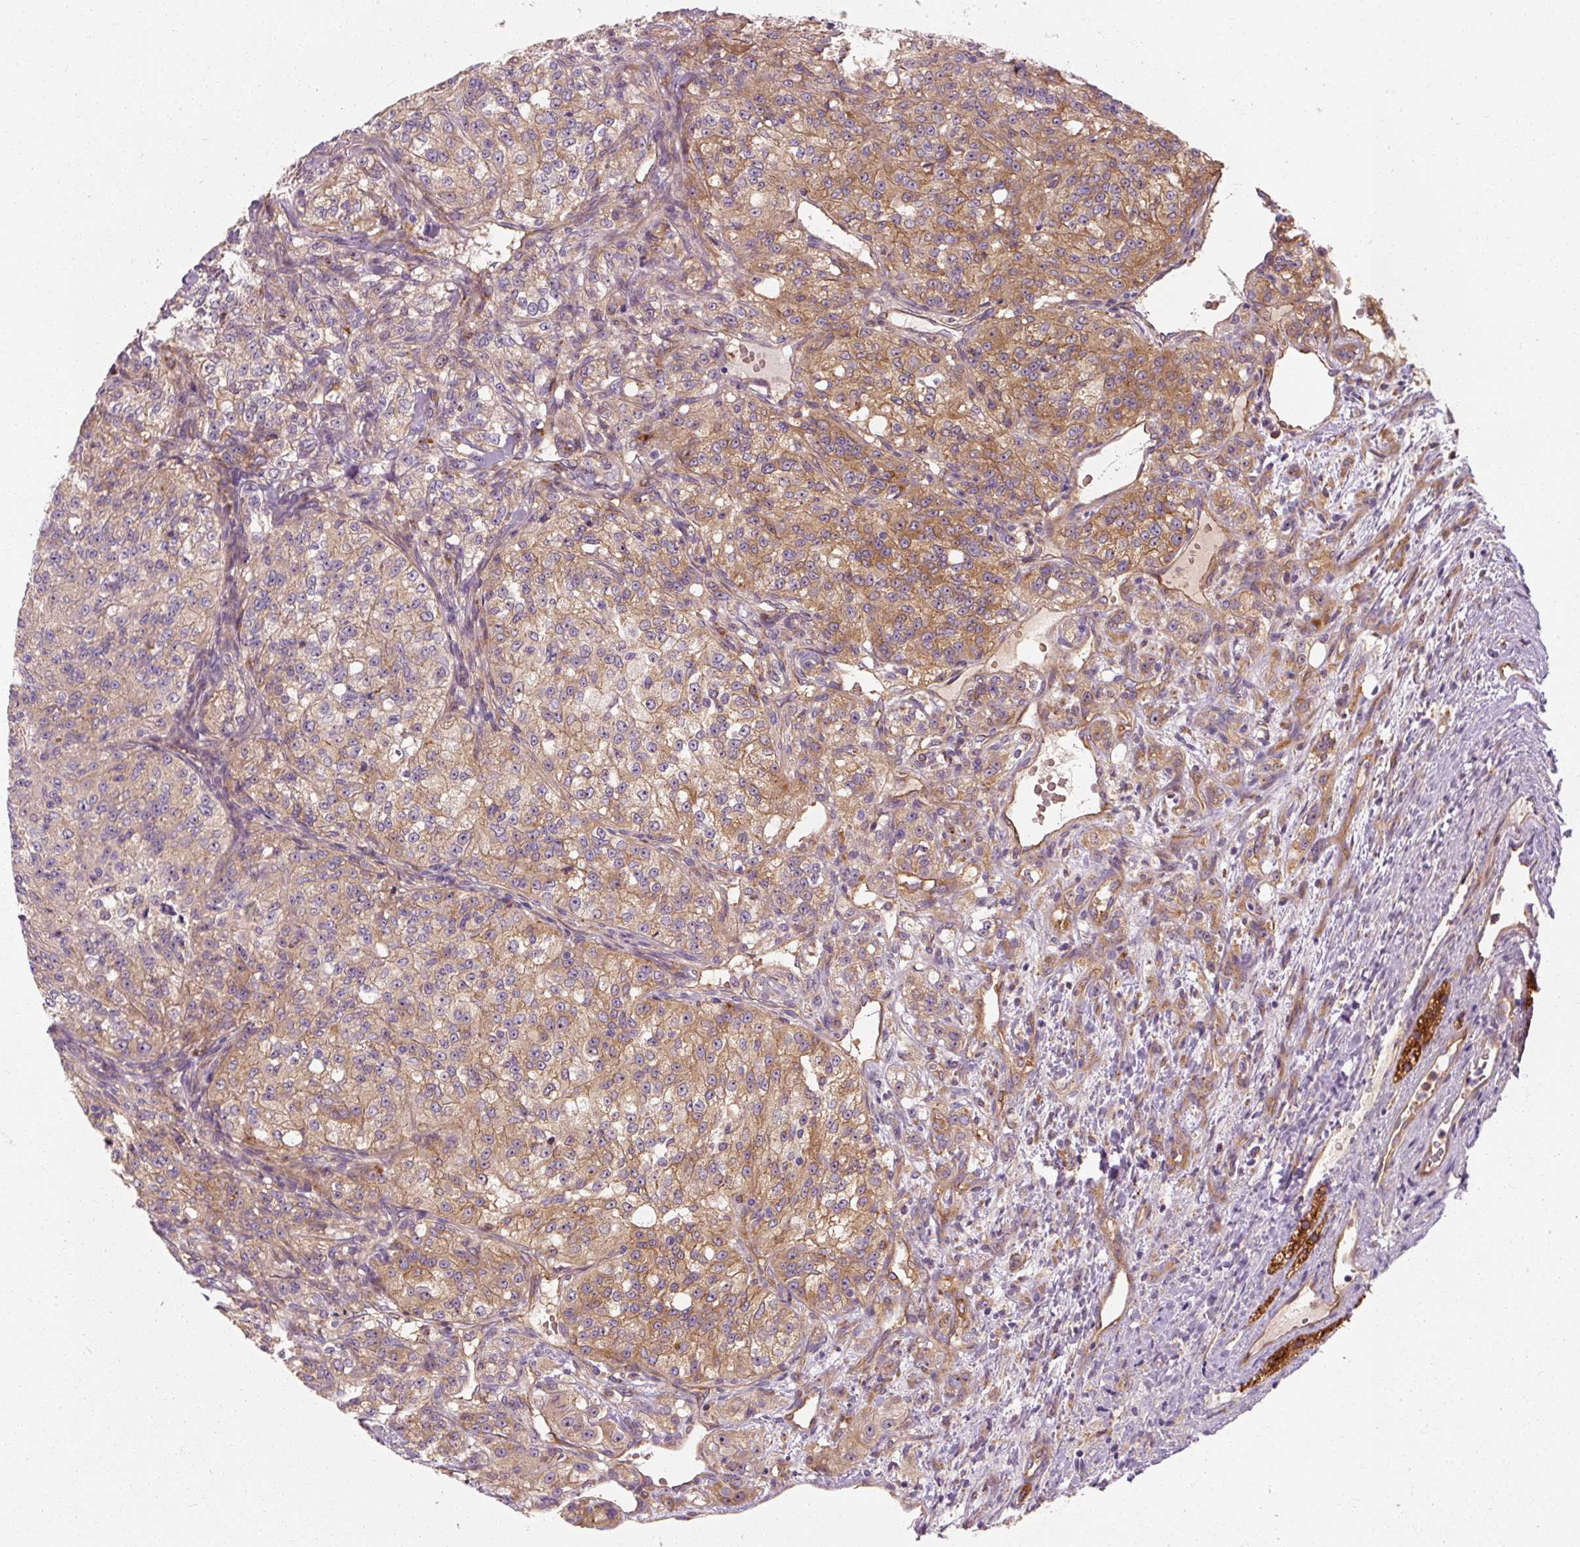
{"staining": {"intensity": "moderate", "quantity": "25%-75%", "location": "cytoplasmic/membranous"}, "tissue": "renal cancer", "cell_type": "Tumor cells", "image_type": "cancer", "snomed": [{"axis": "morphology", "description": "Adenocarcinoma, NOS"}, {"axis": "topography", "description": "Kidney"}], "caption": "This photomicrograph exhibits immunohistochemistry (IHC) staining of renal cancer, with medium moderate cytoplasmic/membranous expression in about 25%-75% of tumor cells.", "gene": "TBC1D4", "patient": {"sex": "female", "age": 63}}